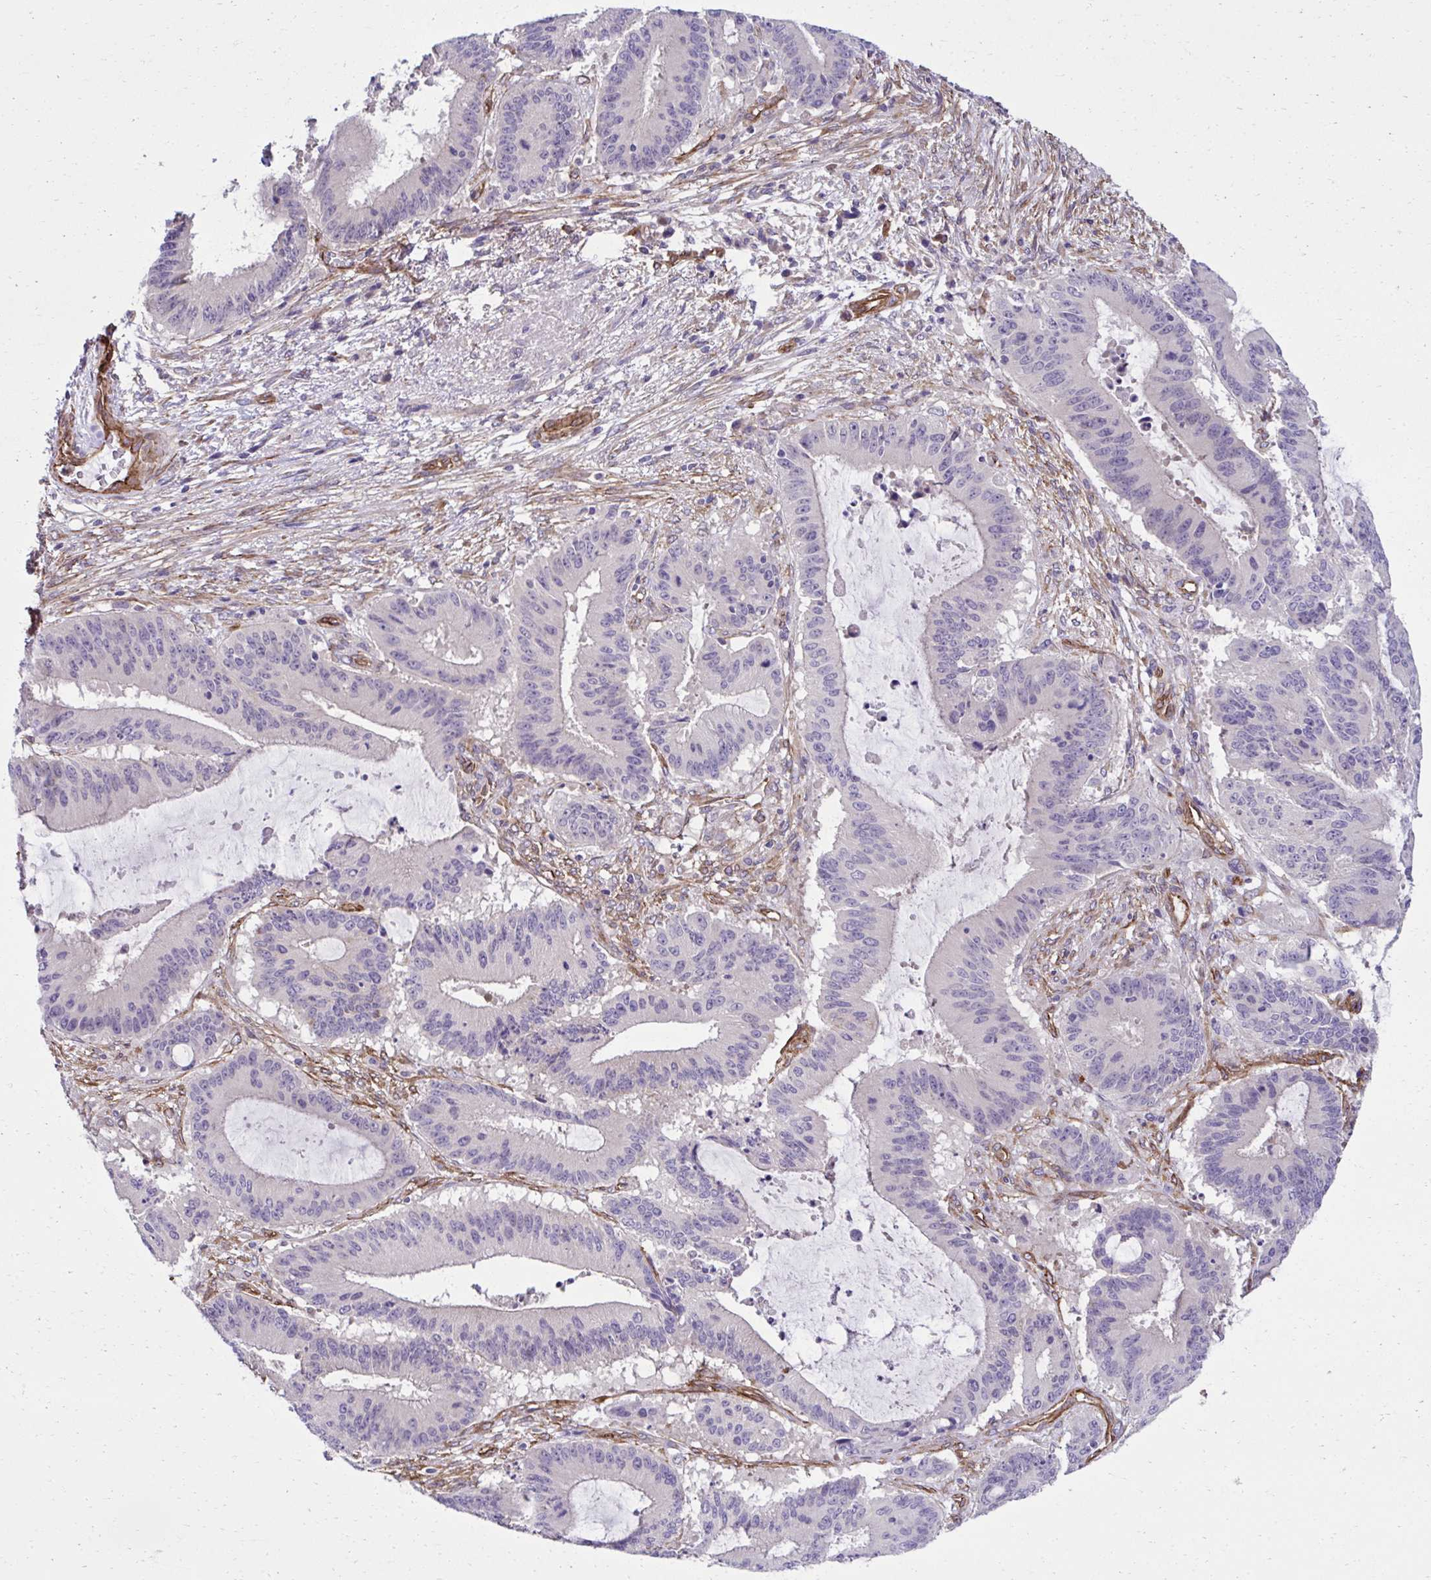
{"staining": {"intensity": "negative", "quantity": "none", "location": "none"}, "tissue": "liver cancer", "cell_type": "Tumor cells", "image_type": "cancer", "snomed": [{"axis": "morphology", "description": "Normal tissue, NOS"}, {"axis": "morphology", "description": "Cholangiocarcinoma"}, {"axis": "topography", "description": "Liver"}, {"axis": "topography", "description": "Peripheral nerve tissue"}], "caption": "A histopathology image of liver cancer stained for a protein shows no brown staining in tumor cells.", "gene": "TRIM52", "patient": {"sex": "female", "age": 73}}